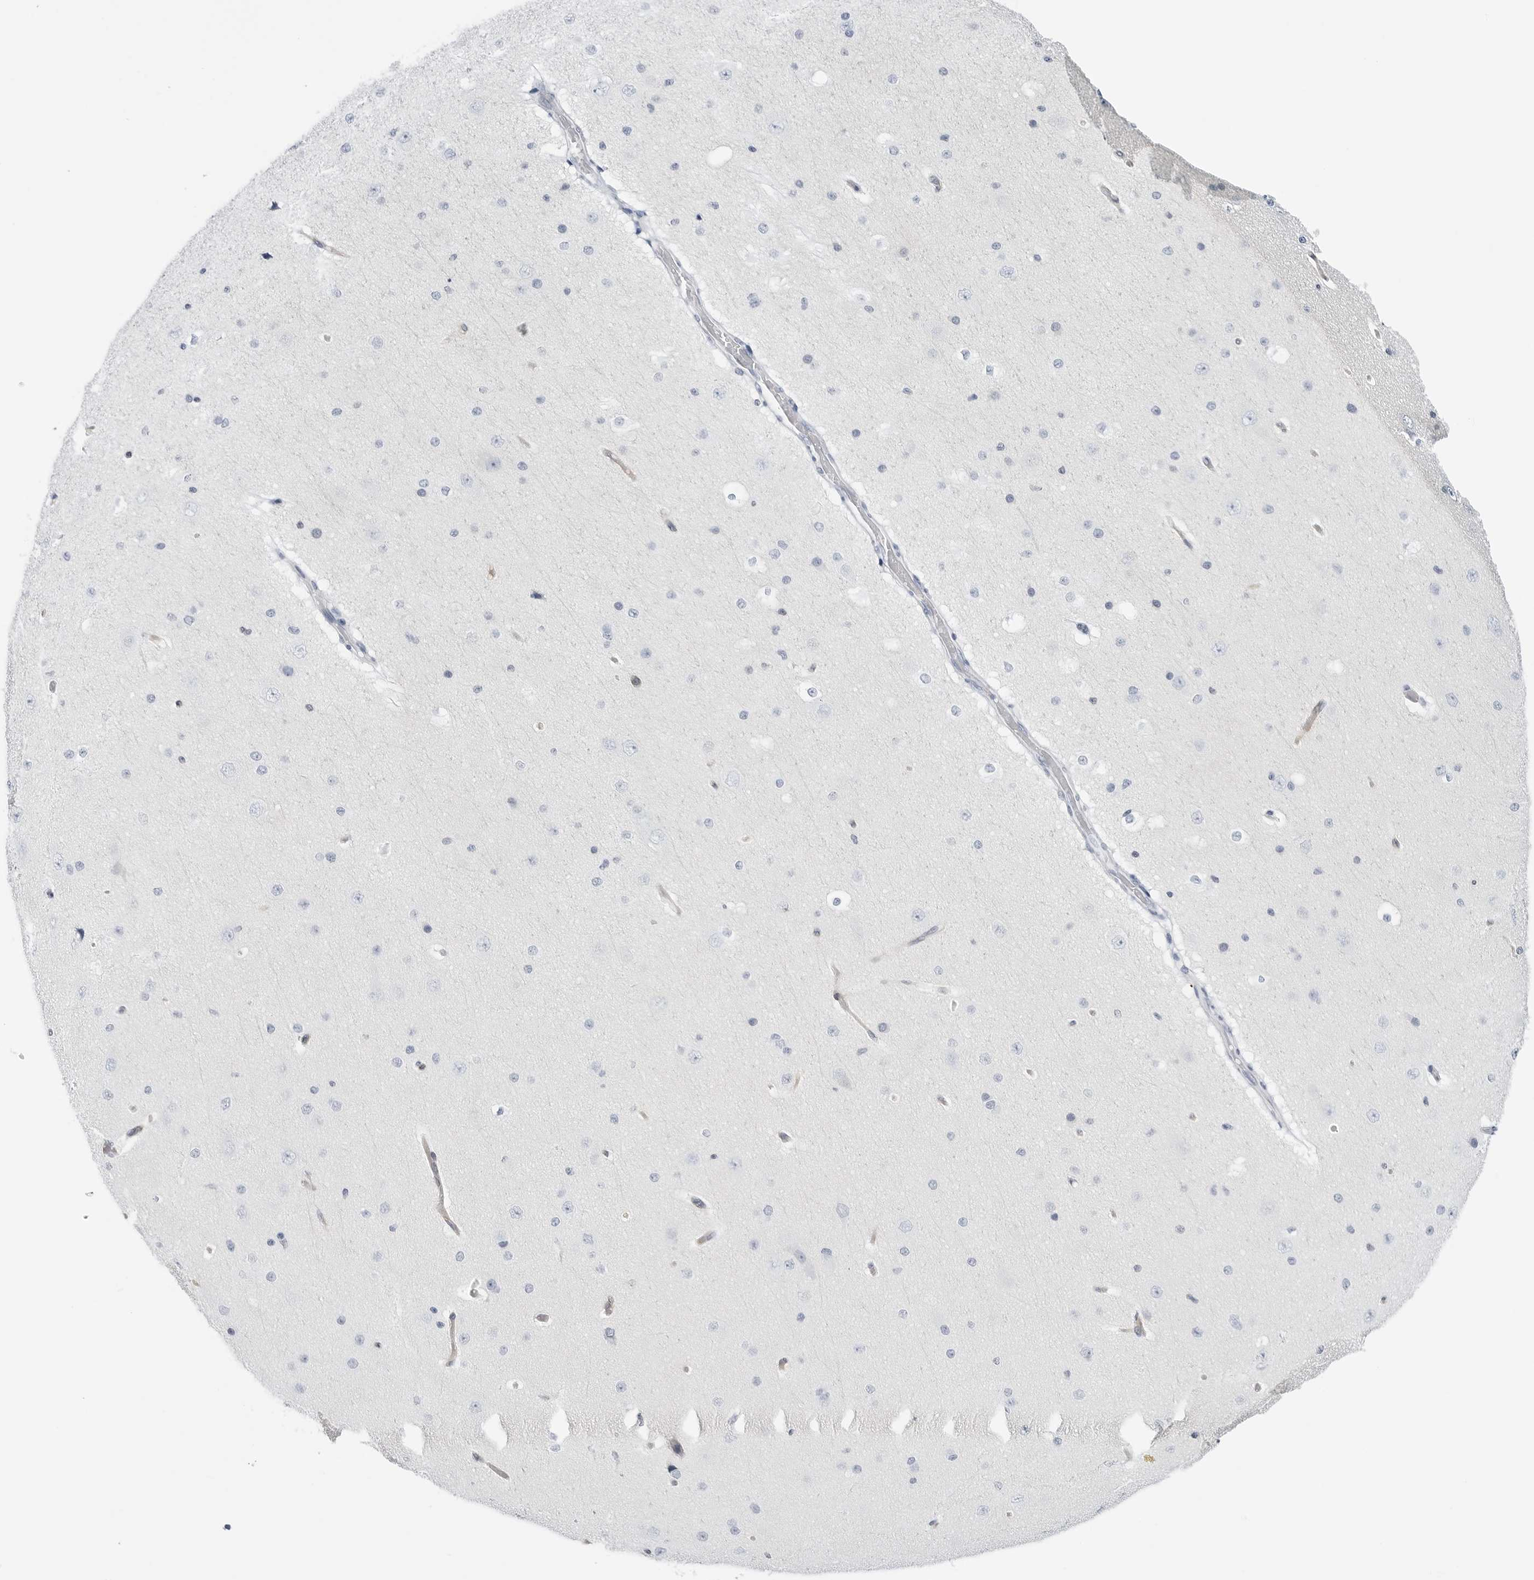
{"staining": {"intensity": "moderate", "quantity": "25%-75%", "location": "cytoplasmic/membranous"}, "tissue": "cerebral cortex", "cell_type": "Endothelial cells", "image_type": "normal", "snomed": [{"axis": "morphology", "description": "Normal tissue, NOS"}, {"axis": "morphology", "description": "Developmental malformation"}, {"axis": "topography", "description": "Cerebral cortex"}], "caption": "This image exhibits immunohistochemistry (IHC) staining of unremarkable human cerebral cortex, with medium moderate cytoplasmic/membranous expression in about 25%-75% of endothelial cells.", "gene": "SLC19A1", "patient": {"sex": "female", "age": 30}}